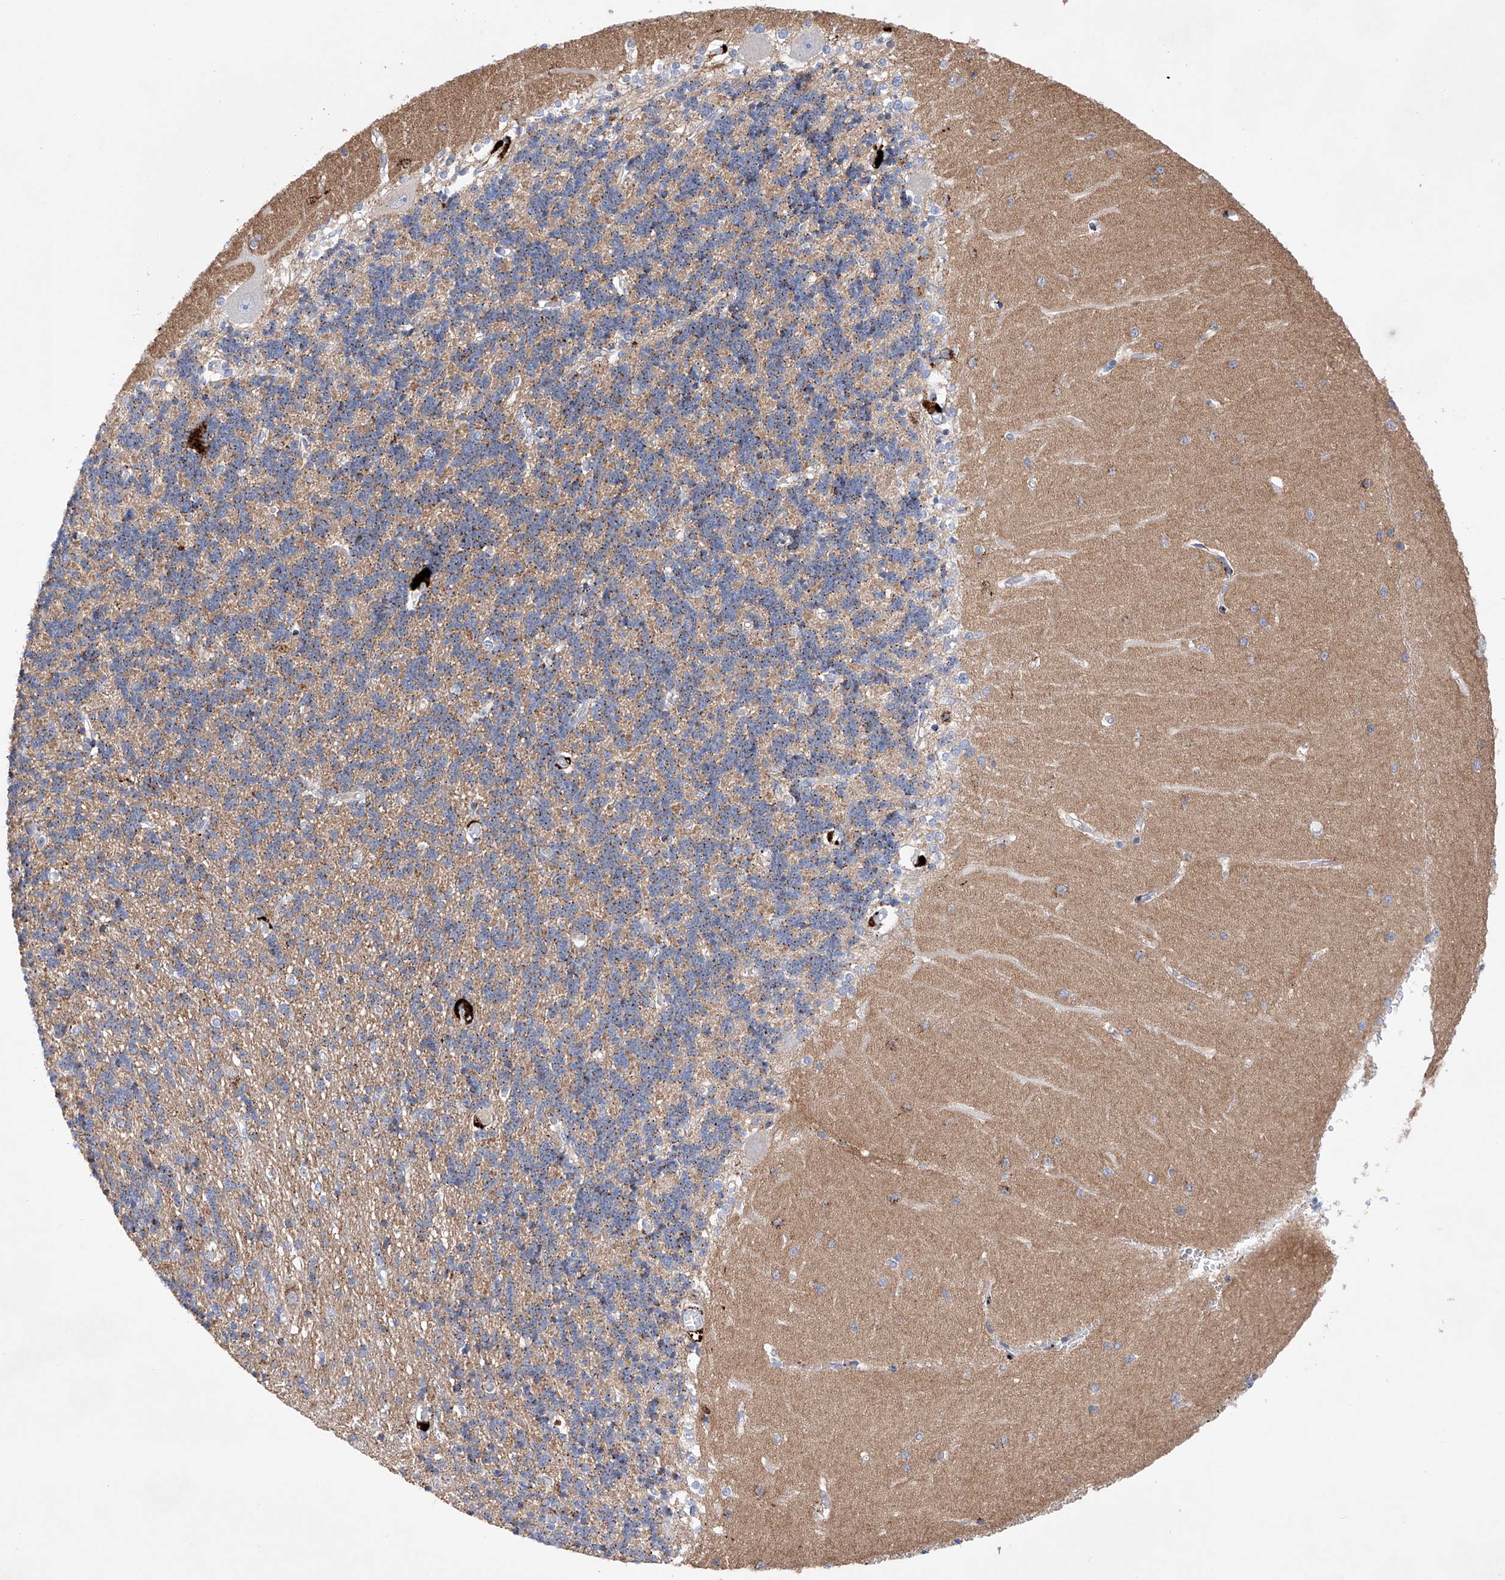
{"staining": {"intensity": "moderate", "quantity": "25%-75%", "location": "cytoplasmic/membranous"}, "tissue": "cerebellum", "cell_type": "Cells in granular layer", "image_type": "normal", "snomed": [{"axis": "morphology", "description": "Normal tissue, NOS"}, {"axis": "topography", "description": "Cerebellum"}], "caption": "Immunohistochemistry photomicrograph of unremarkable cerebellum: human cerebellum stained using IHC demonstrates medium levels of moderate protein expression localized specifically in the cytoplasmic/membranous of cells in granular layer, appearing as a cytoplasmic/membranous brown color.", "gene": "LURAP1", "patient": {"sex": "male", "age": 37}}